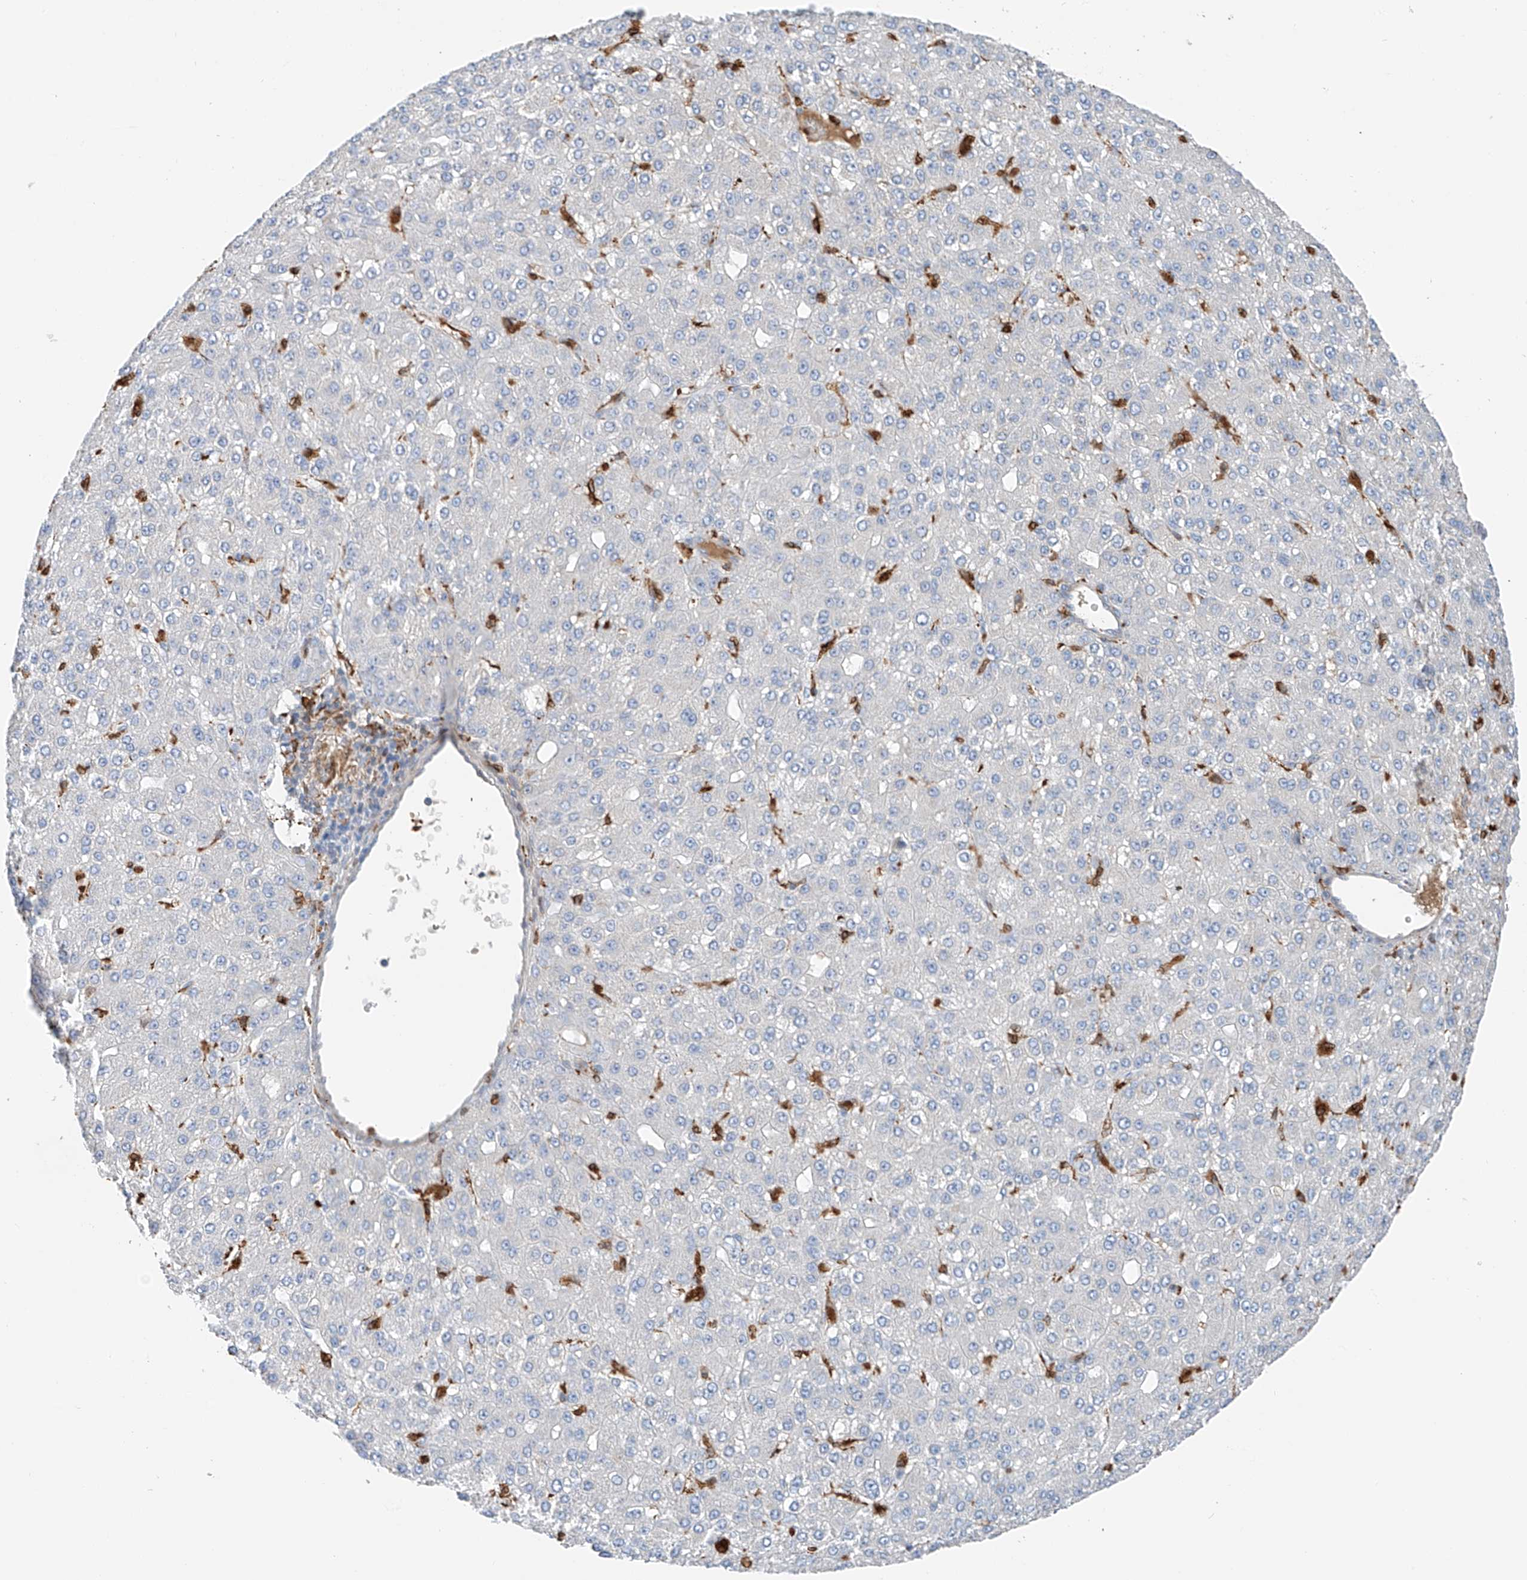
{"staining": {"intensity": "negative", "quantity": "none", "location": "none"}, "tissue": "liver cancer", "cell_type": "Tumor cells", "image_type": "cancer", "snomed": [{"axis": "morphology", "description": "Carcinoma, Hepatocellular, NOS"}, {"axis": "topography", "description": "Liver"}], "caption": "The IHC histopathology image has no significant positivity in tumor cells of liver cancer (hepatocellular carcinoma) tissue. (Stains: DAB (3,3'-diaminobenzidine) immunohistochemistry (IHC) with hematoxylin counter stain, Microscopy: brightfield microscopy at high magnification).", "gene": "TBXAS1", "patient": {"sex": "male", "age": 67}}